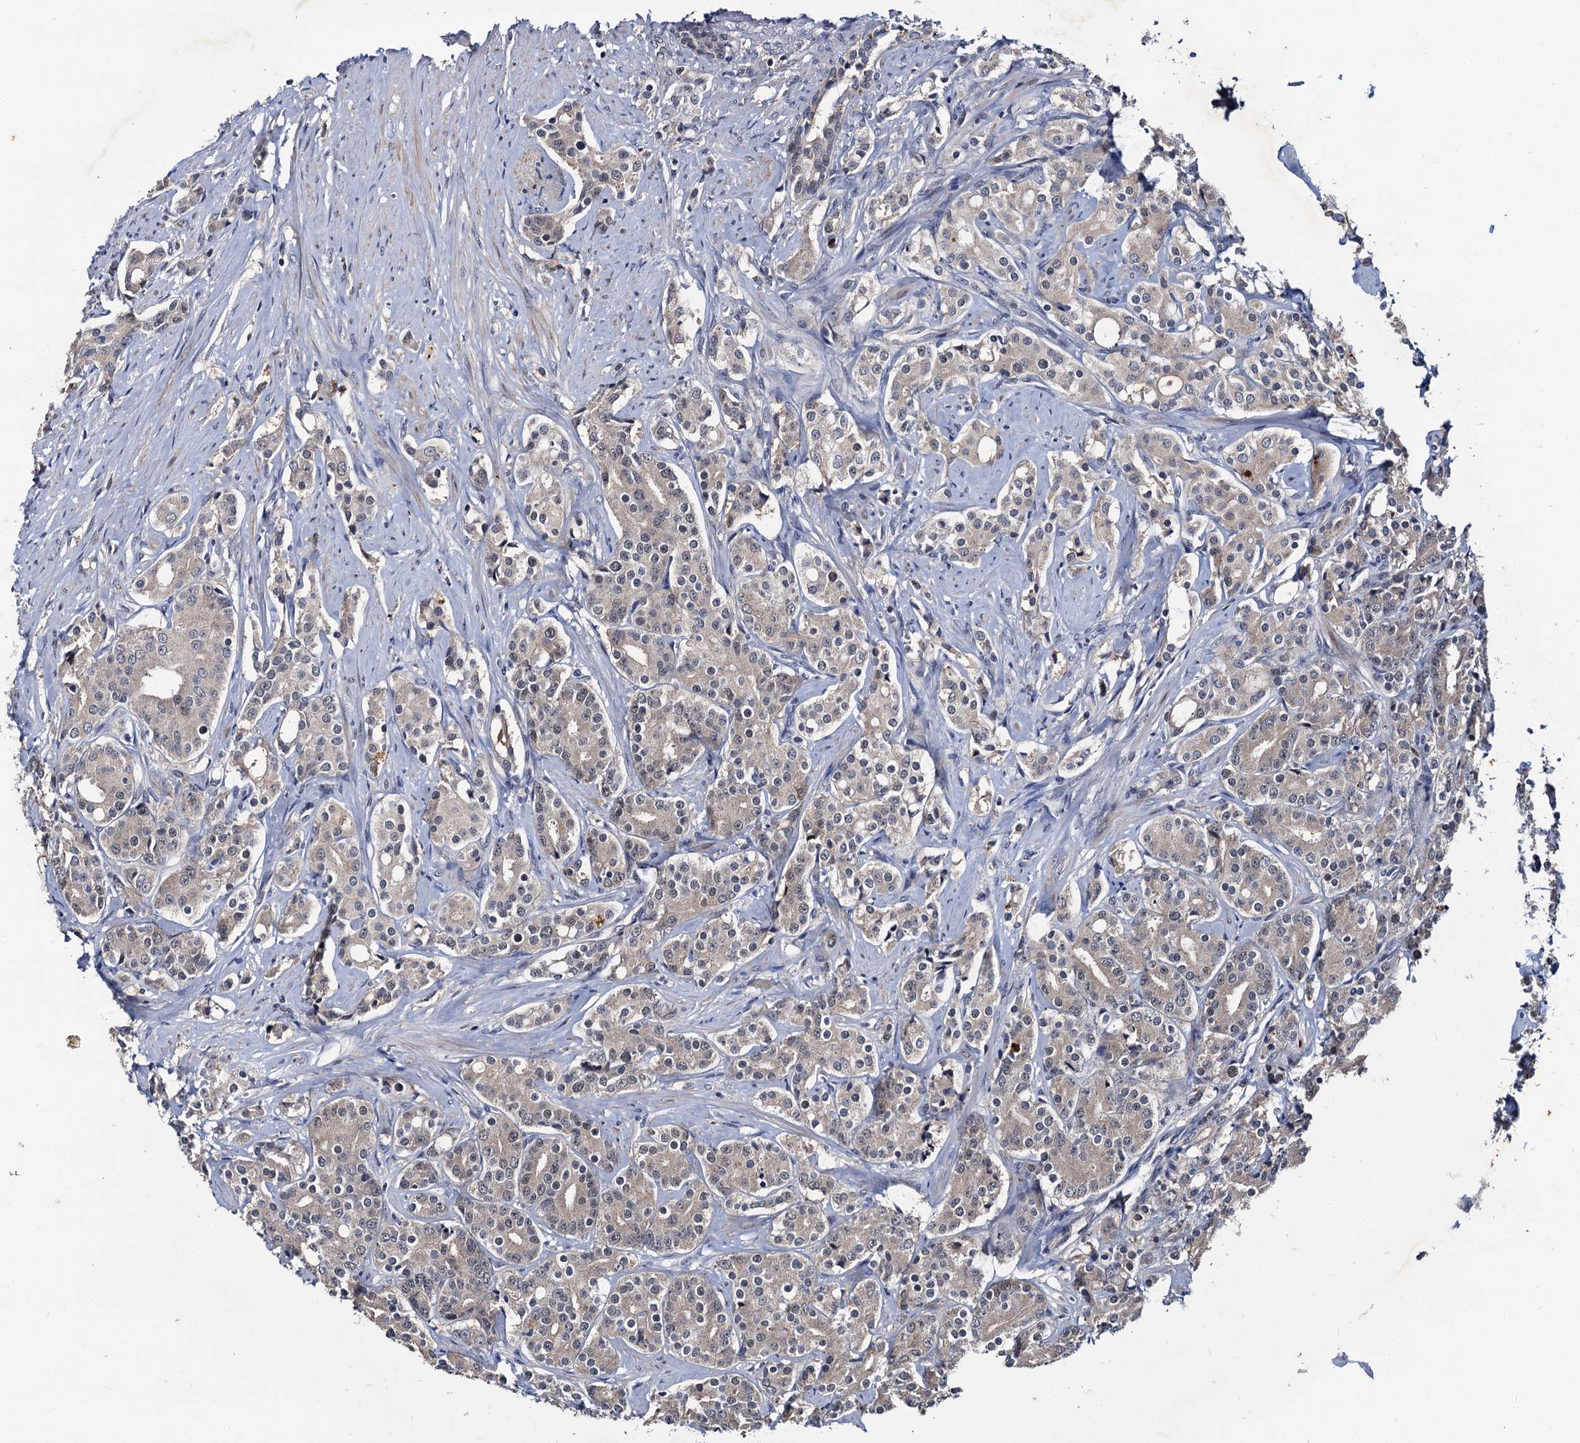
{"staining": {"intensity": "weak", "quantity": "25%-75%", "location": "cytoplasmic/membranous"}, "tissue": "prostate cancer", "cell_type": "Tumor cells", "image_type": "cancer", "snomed": [{"axis": "morphology", "description": "Adenocarcinoma, High grade"}, {"axis": "topography", "description": "Prostate"}], "caption": "Prostate cancer tissue exhibits weak cytoplasmic/membranous staining in approximately 25%-75% of tumor cells Immunohistochemistry stains the protein of interest in brown and the nuclei are stained blue.", "gene": "SLC46A3", "patient": {"sex": "male", "age": 62}}